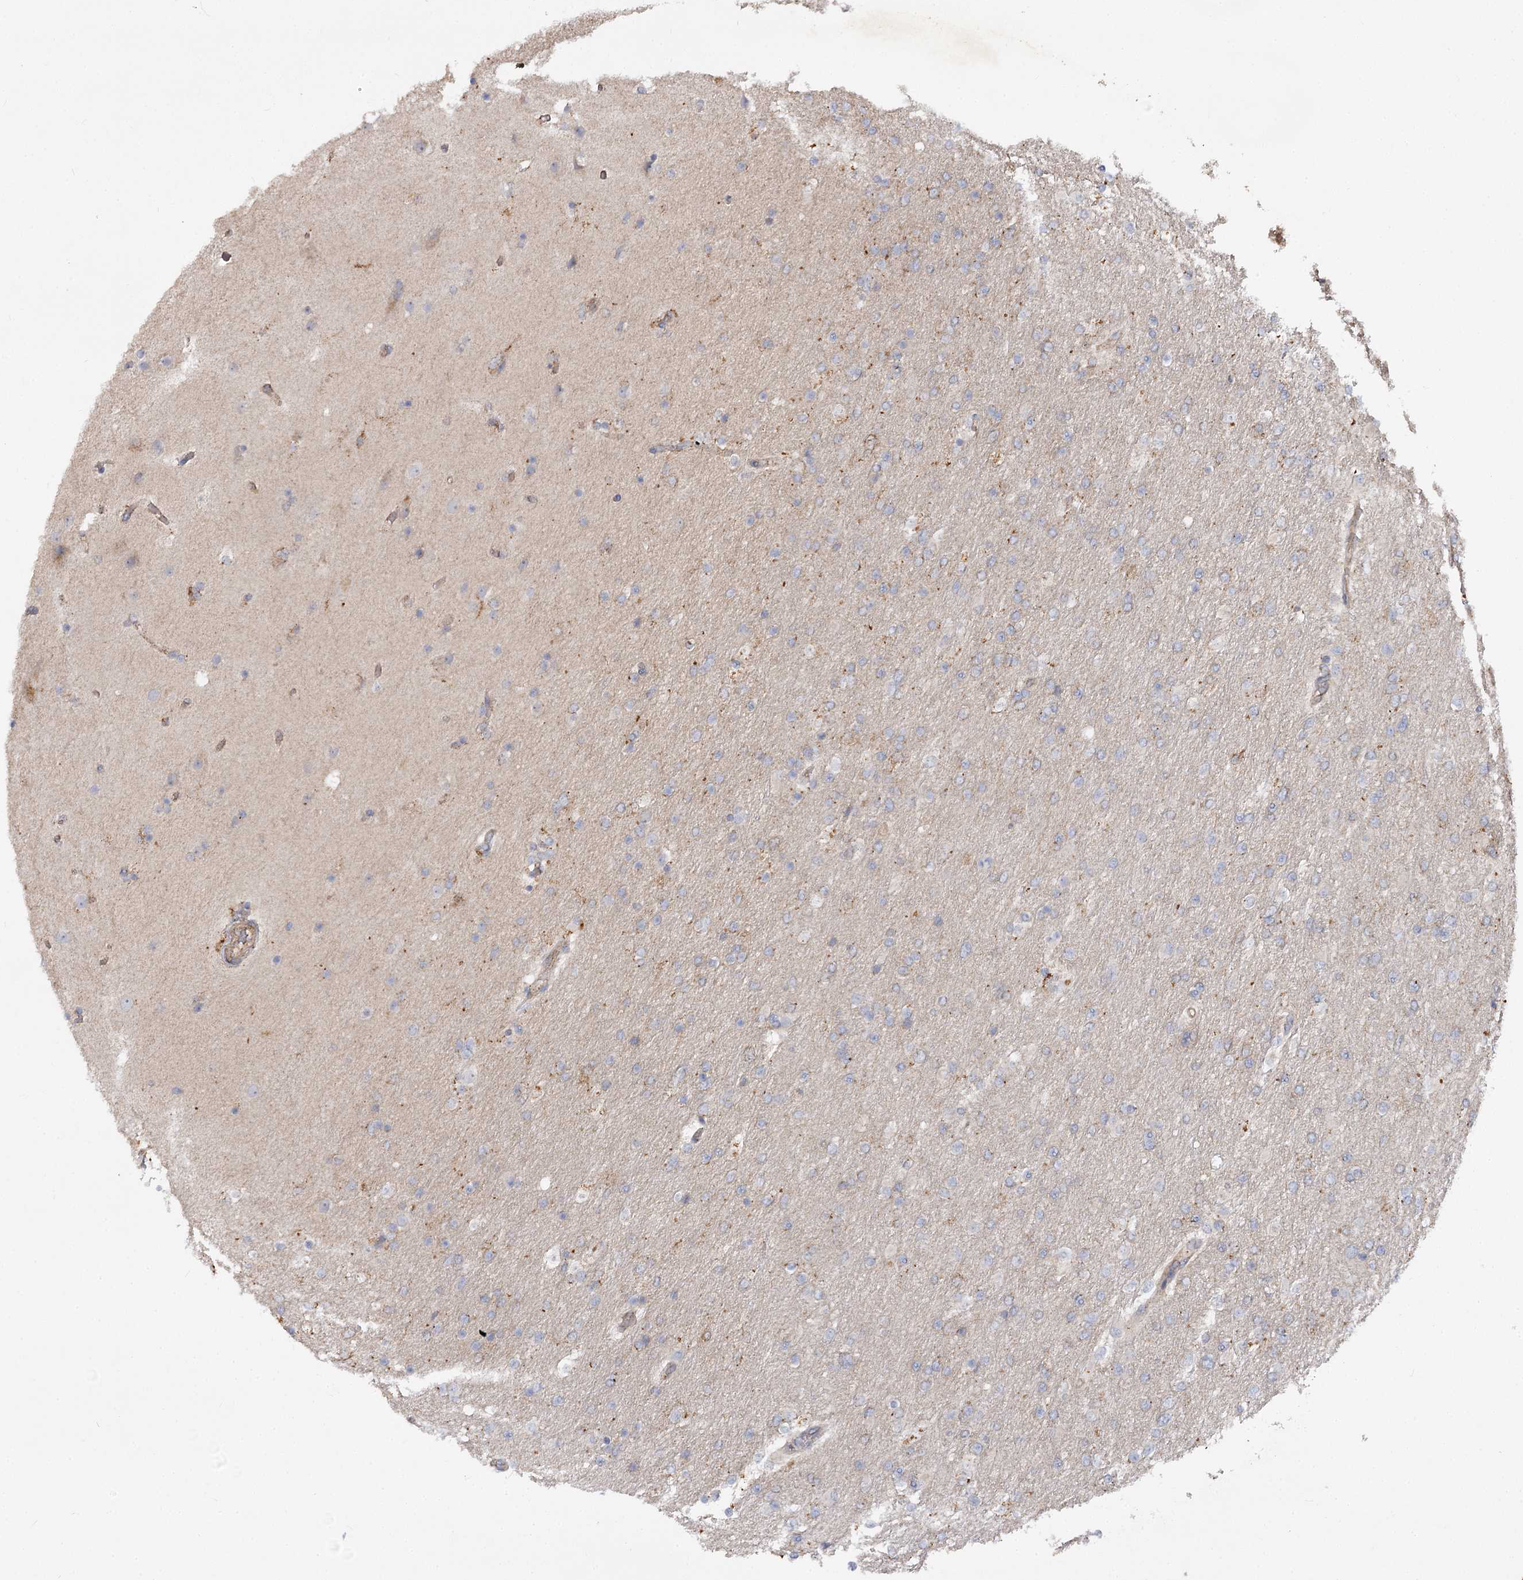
{"staining": {"intensity": "weak", "quantity": "<25%", "location": "cytoplasmic/membranous"}, "tissue": "glioma", "cell_type": "Tumor cells", "image_type": "cancer", "snomed": [{"axis": "morphology", "description": "Glioma, malignant, High grade"}, {"axis": "topography", "description": "Cerebral cortex"}], "caption": "DAB (3,3'-diaminobenzidine) immunohistochemical staining of human glioma displays no significant staining in tumor cells.", "gene": "KIAA0825", "patient": {"sex": "female", "age": 36}}